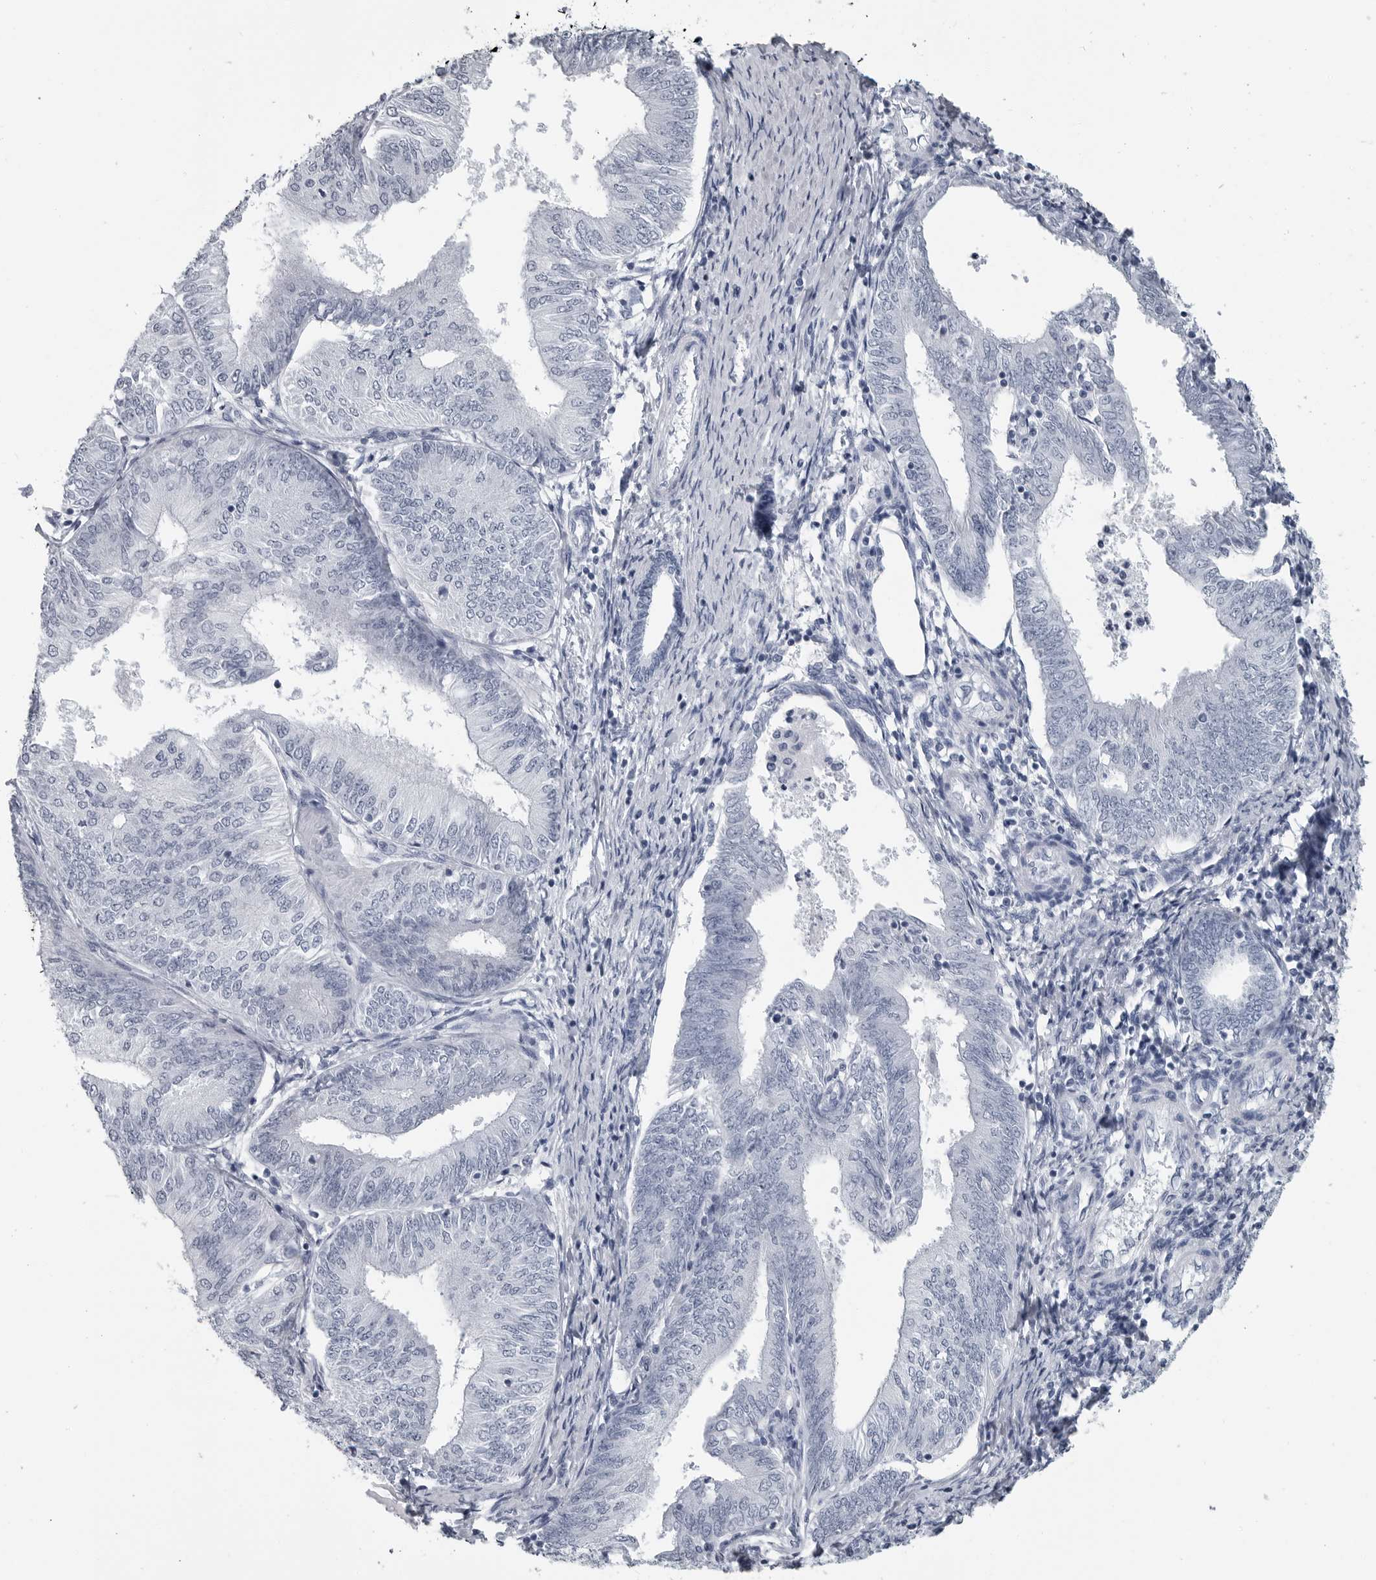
{"staining": {"intensity": "negative", "quantity": "none", "location": "none"}, "tissue": "endometrial cancer", "cell_type": "Tumor cells", "image_type": "cancer", "snomed": [{"axis": "morphology", "description": "Adenocarcinoma, NOS"}, {"axis": "topography", "description": "Endometrium"}], "caption": "Protein analysis of endometrial adenocarcinoma exhibits no significant staining in tumor cells.", "gene": "AMPD1", "patient": {"sex": "female", "age": 58}}